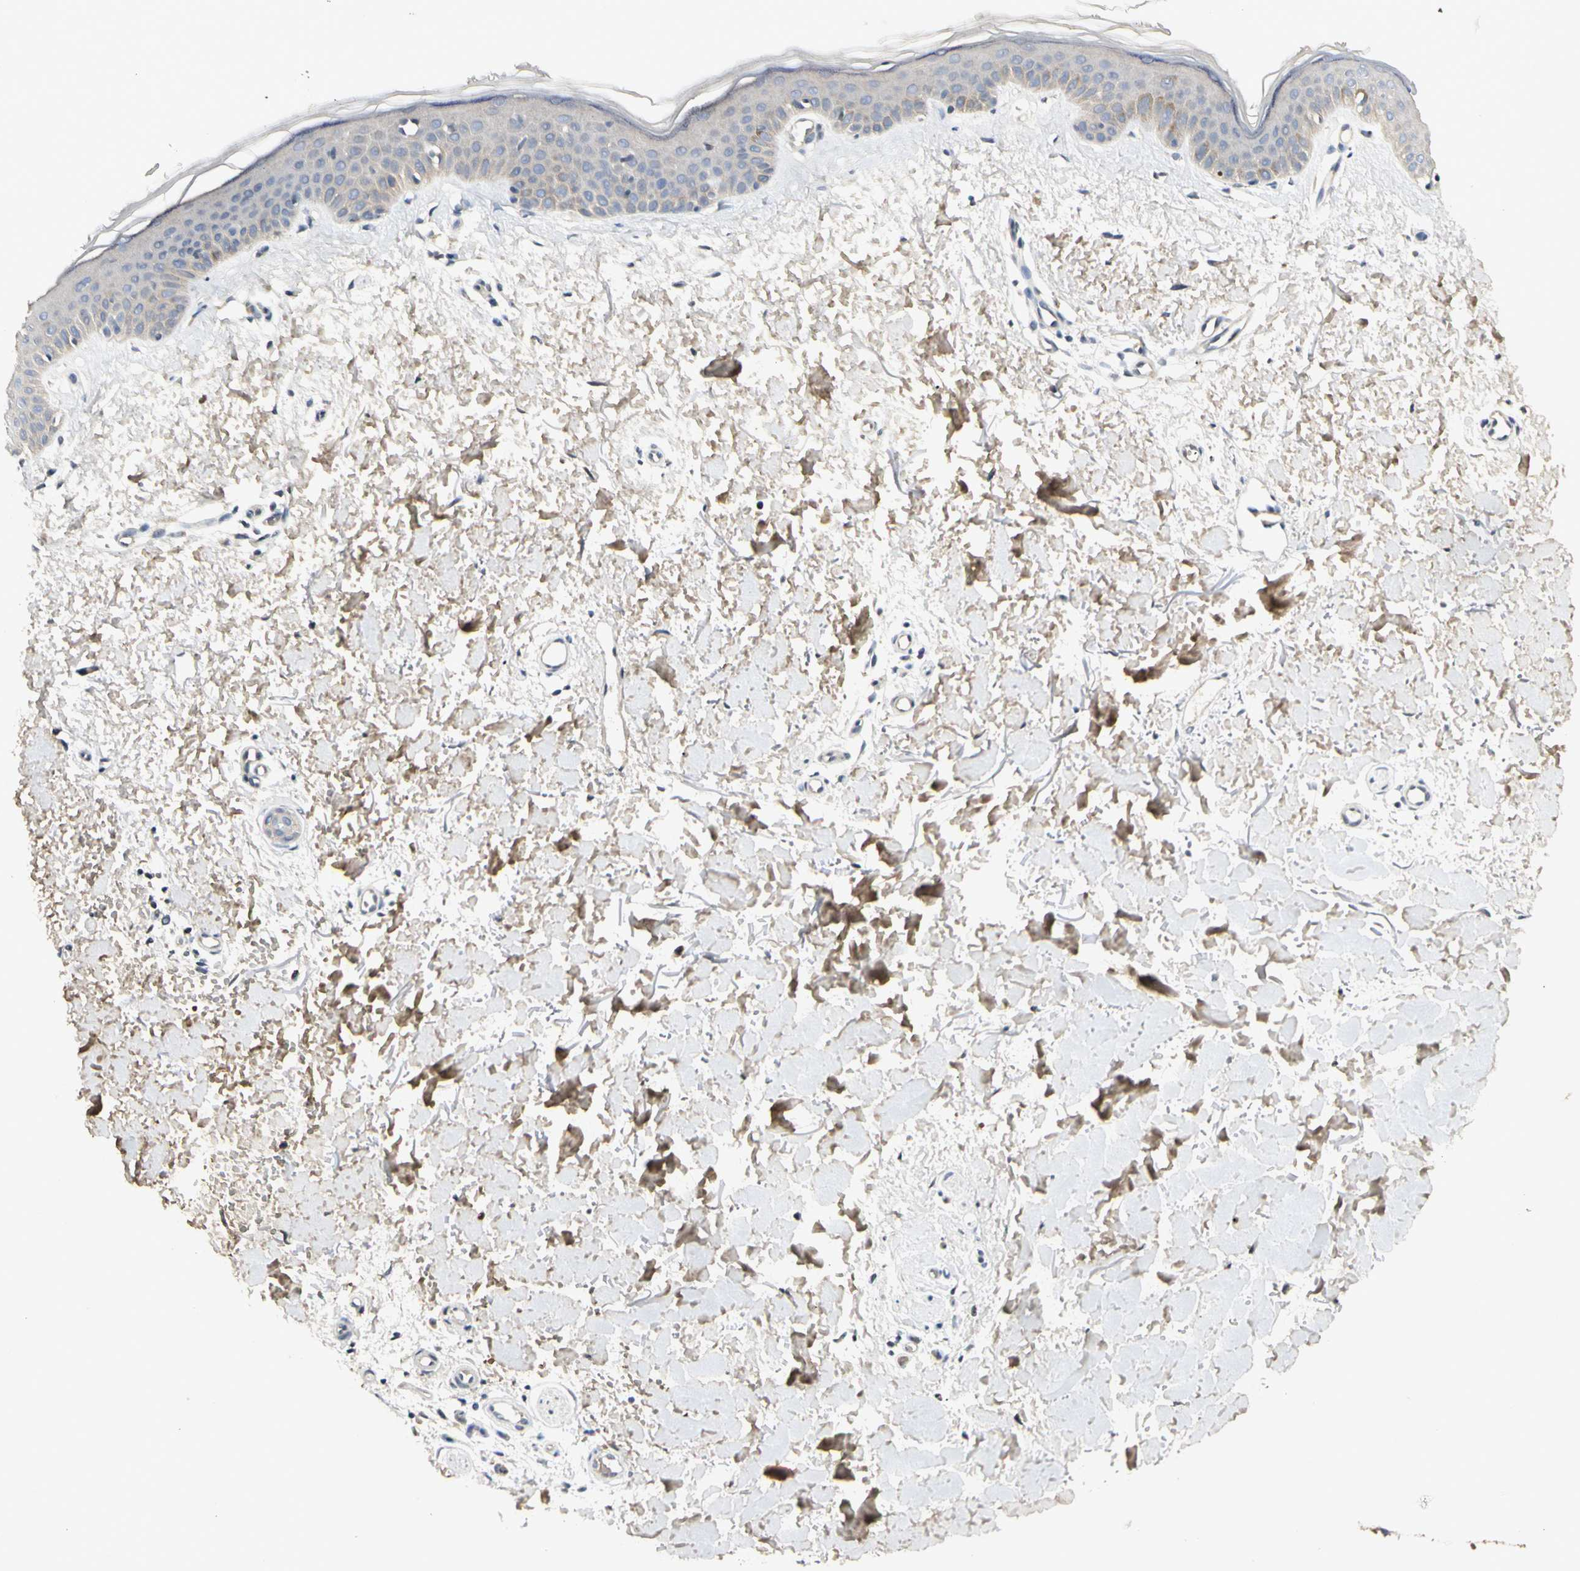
{"staining": {"intensity": "negative", "quantity": "none", "location": "none"}, "tissue": "skin", "cell_type": "Fibroblasts", "image_type": "normal", "snomed": [{"axis": "morphology", "description": "Normal tissue, NOS"}, {"axis": "topography", "description": "Skin"}], "caption": "This is a photomicrograph of immunohistochemistry (IHC) staining of benign skin, which shows no positivity in fibroblasts.", "gene": "GREM1", "patient": {"sex": "female", "age": 56}}